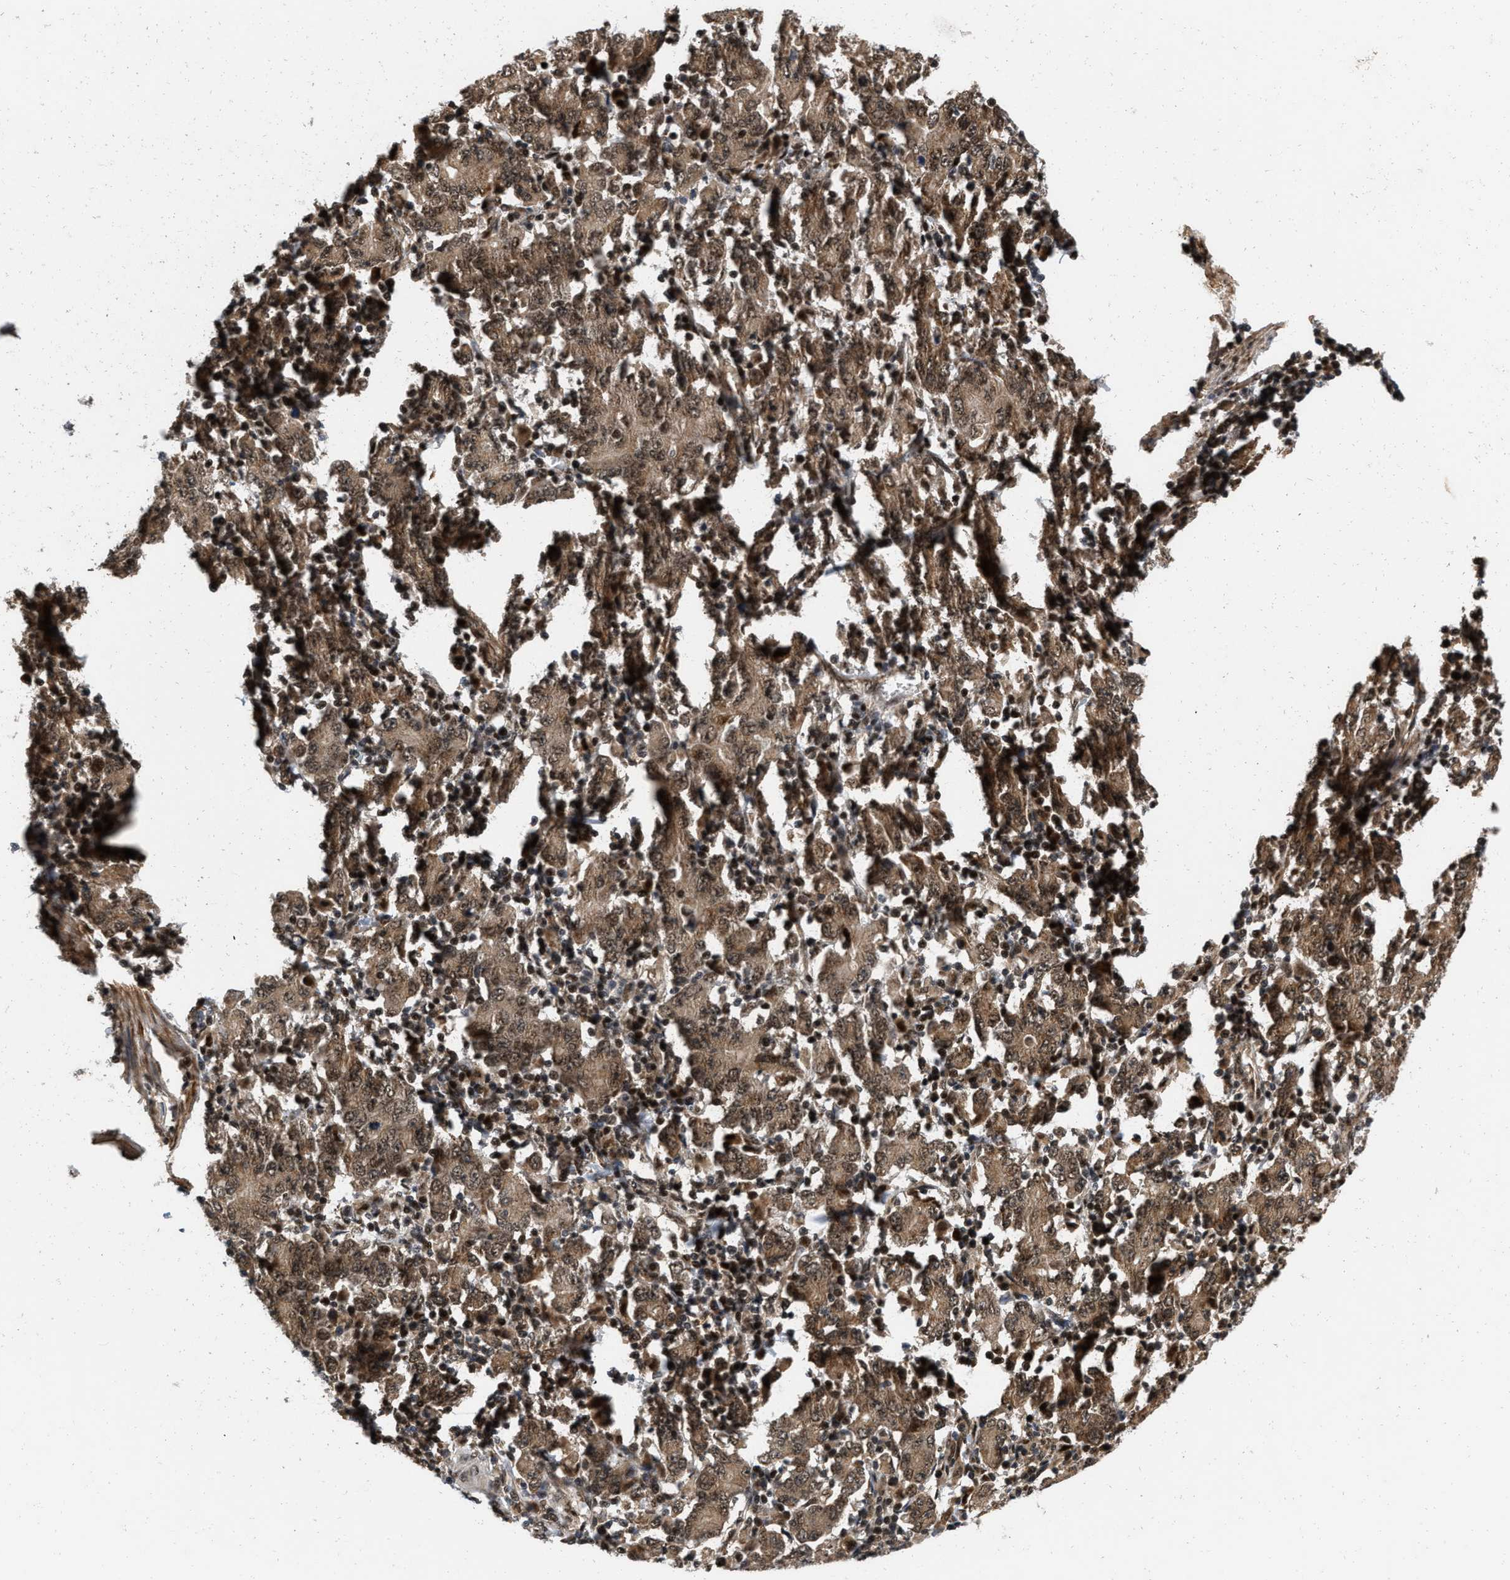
{"staining": {"intensity": "strong", "quantity": ">75%", "location": "cytoplasmic/membranous,nuclear"}, "tissue": "stomach cancer", "cell_type": "Tumor cells", "image_type": "cancer", "snomed": [{"axis": "morphology", "description": "Adenocarcinoma, NOS"}, {"axis": "topography", "description": "Stomach, upper"}], "caption": "Human stomach cancer (adenocarcinoma) stained with a protein marker displays strong staining in tumor cells.", "gene": "ANKRD11", "patient": {"sex": "male", "age": 69}}